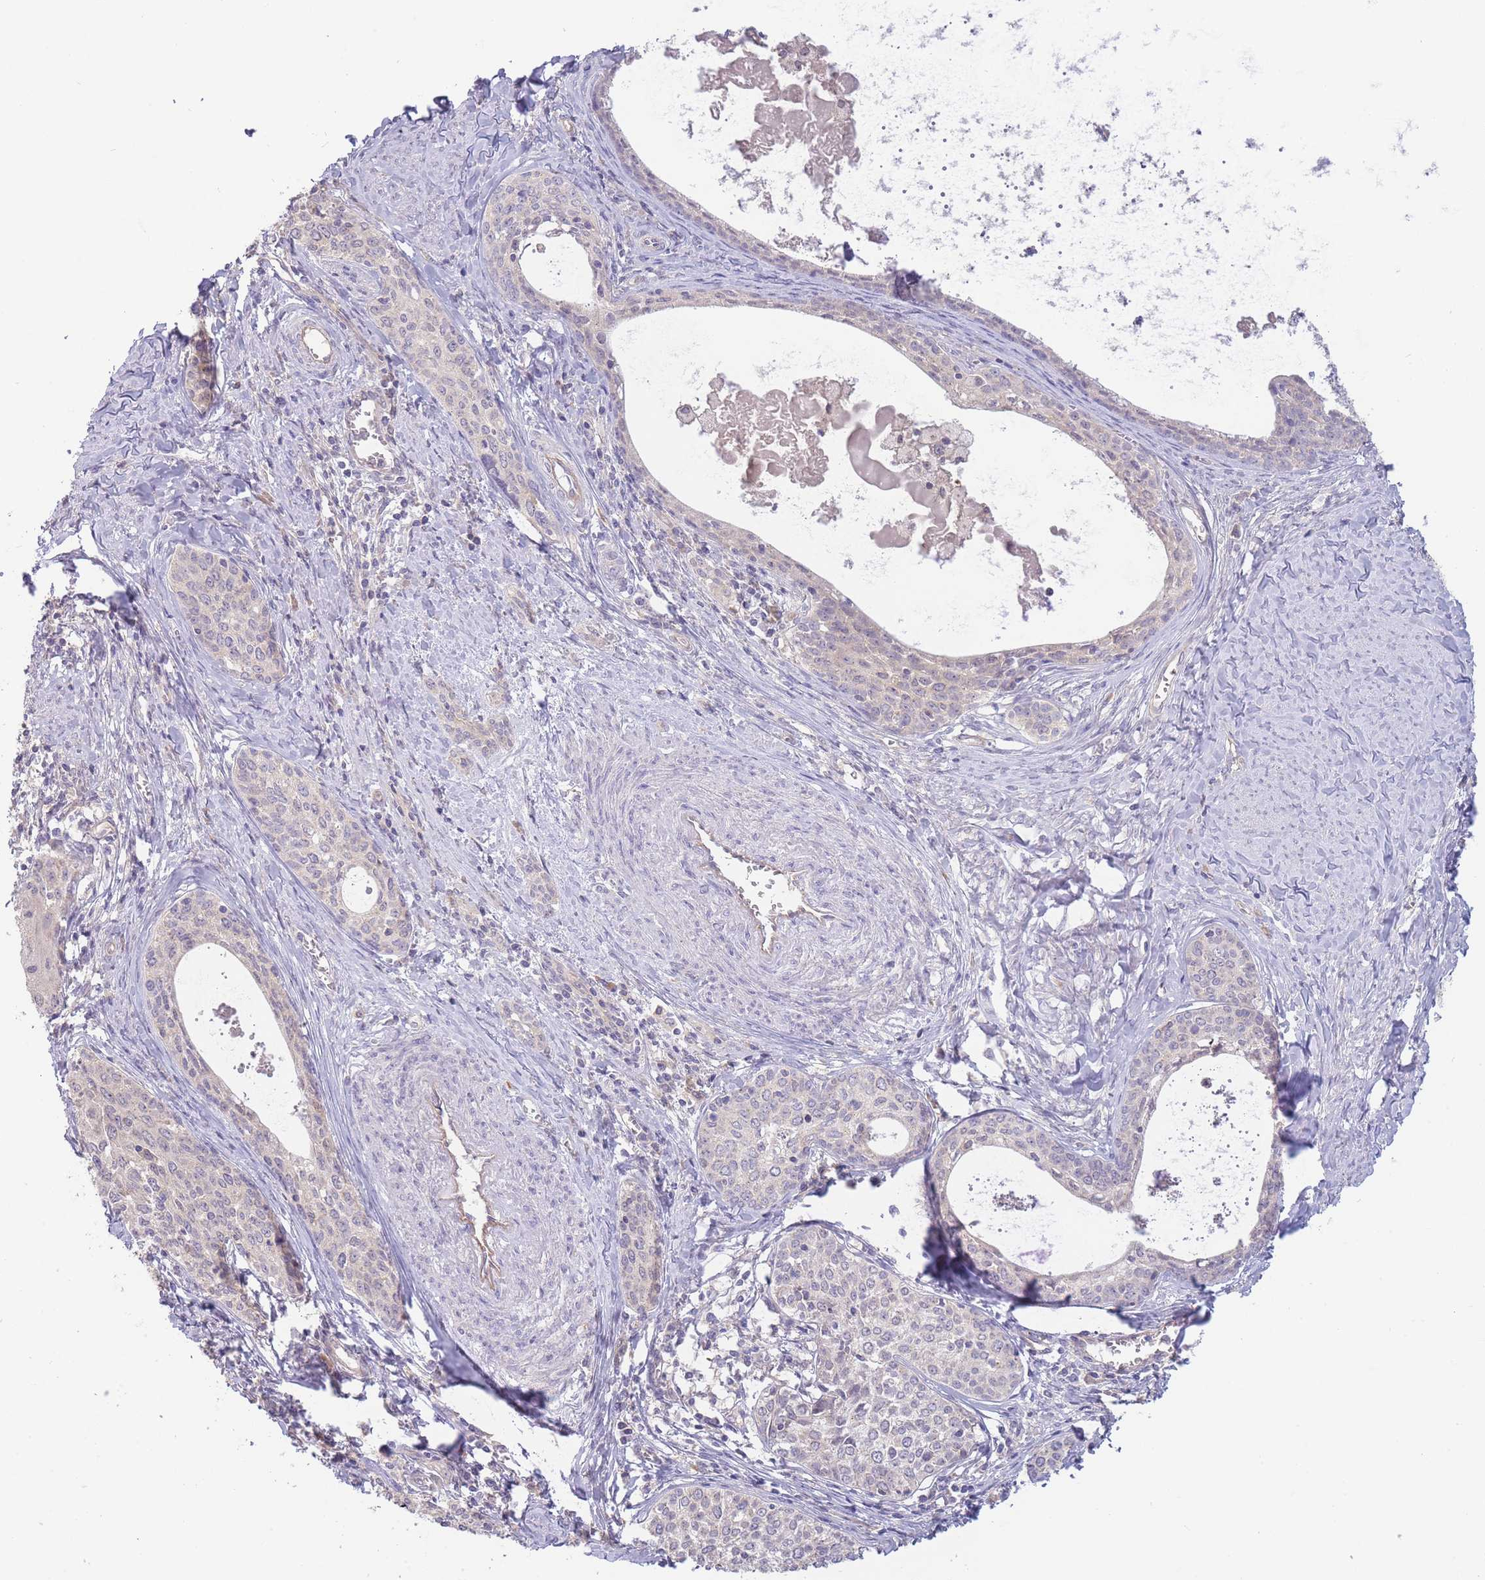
{"staining": {"intensity": "negative", "quantity": "none", "location": "none"}, "tissue": "cervical cancer", "cell_type": "Tumor cells", "image_type": "cancer", "snomed": [{"axis": "morphology", "description": "Squamous cell carcinoma, NOS"}, {"axis": "morphology", "description": "Adenocarcinoma, NOS"}, {"axis": "topography", "description": "Cervix"}], "caption": "Cervical cancer was stained to show a protein in brown. There is no significant expression in tumor cells.", "gene": "NDUFAF5", "patient": {"sex": "female", "age": 52}}